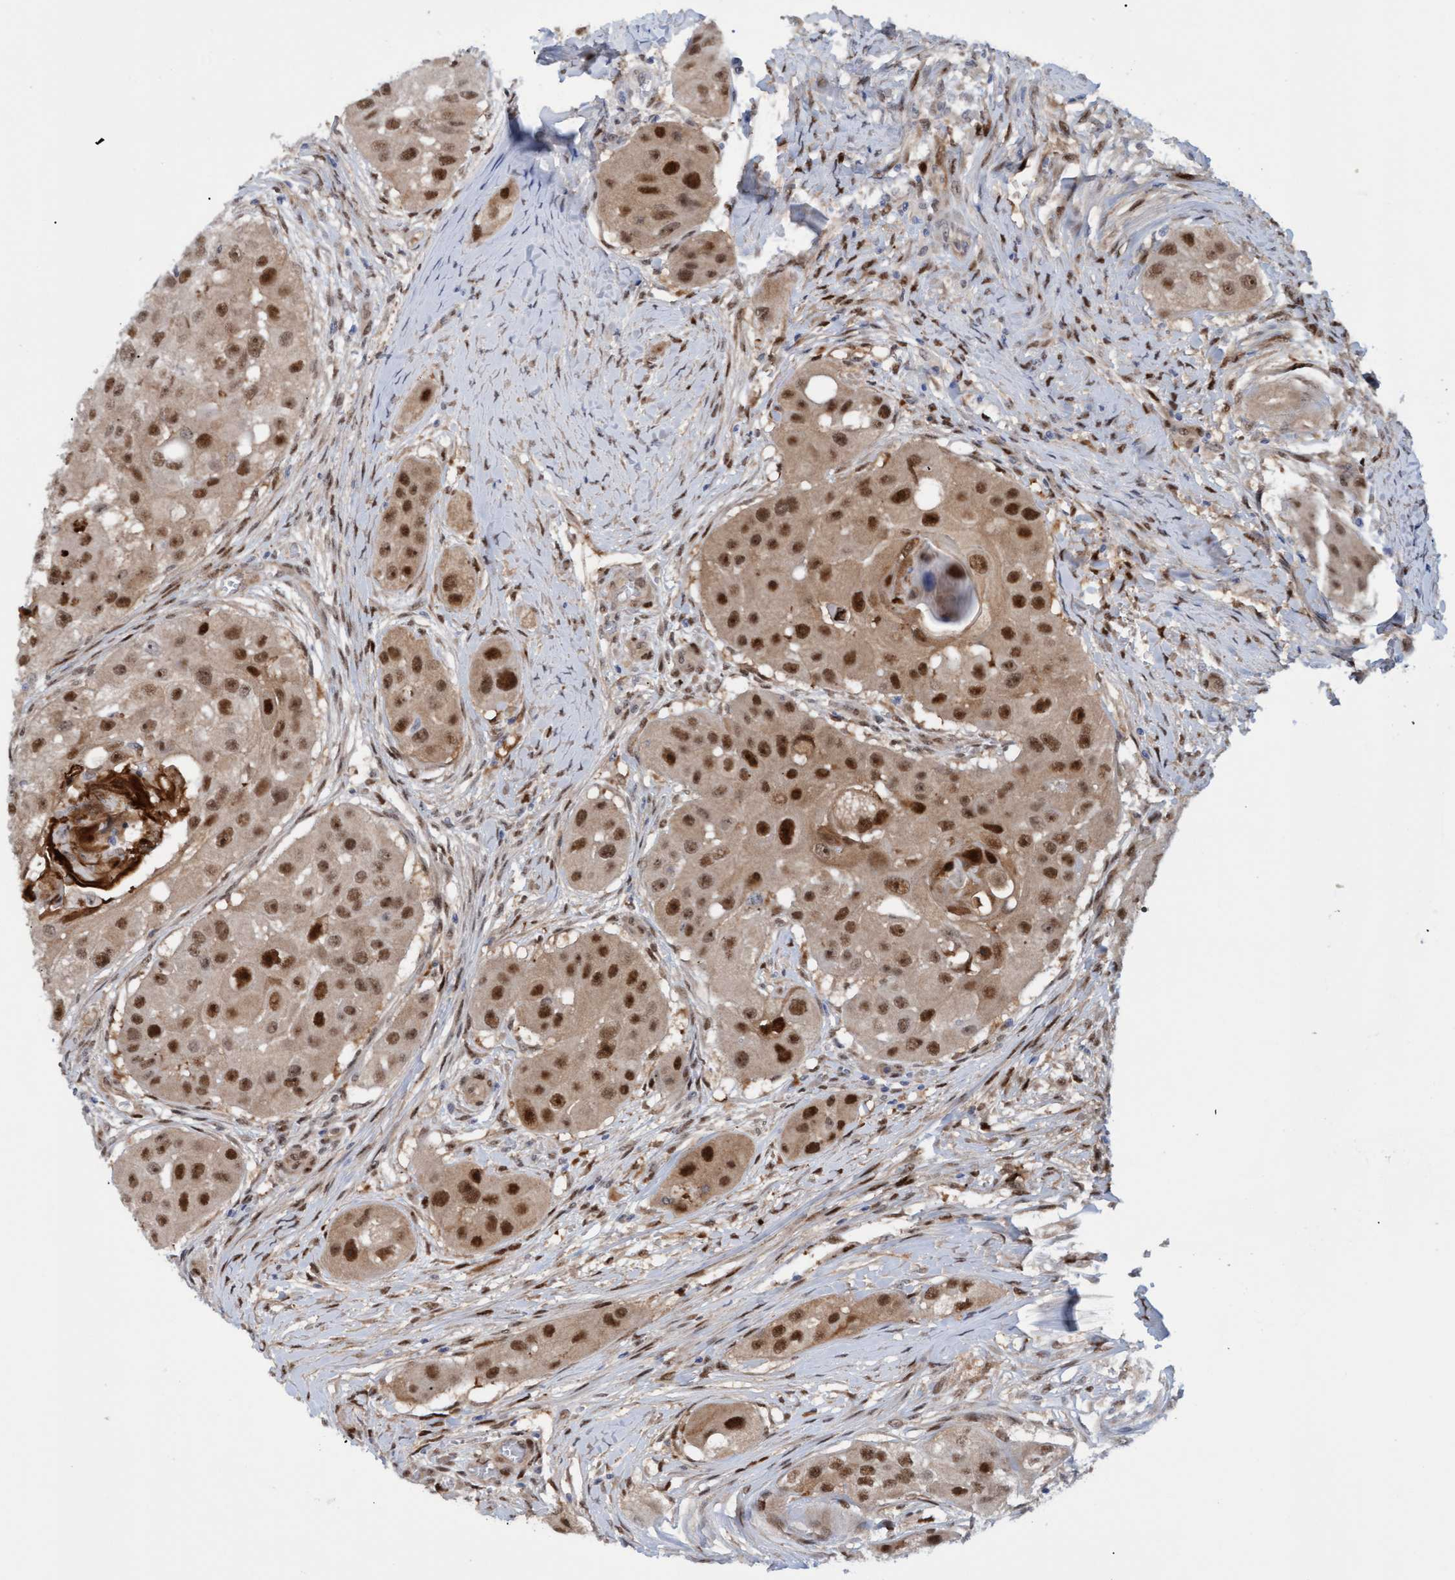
{"staining": {"intensity": "strong", "quantity": ">75%", "location": "cytoplasmic/membranous,nuclear"}, "tissue": "head and neck cancer", "cell_type": "Tumor cells", "image_type": "cancer", "snomed": [{"axis": "morphology", "description": "Normal tissue, NOS"}, {"axis": "morphology", "description": "Squamous cell carcinoma, NOS"}, {"axis": "topography", "description": "Skeletal muscle"}, {"axis": "topography", "description": "Head-Neck"}], "caption": "Immunohistochemical staining of human head and neck squamous cell carcinoma displays high levels of strong cytoplasmic/membranous and nuclear protein expression in about >75% of tumor cells.", "gene": "PINX1", "patient": {"sex": "male", "age": 51}}